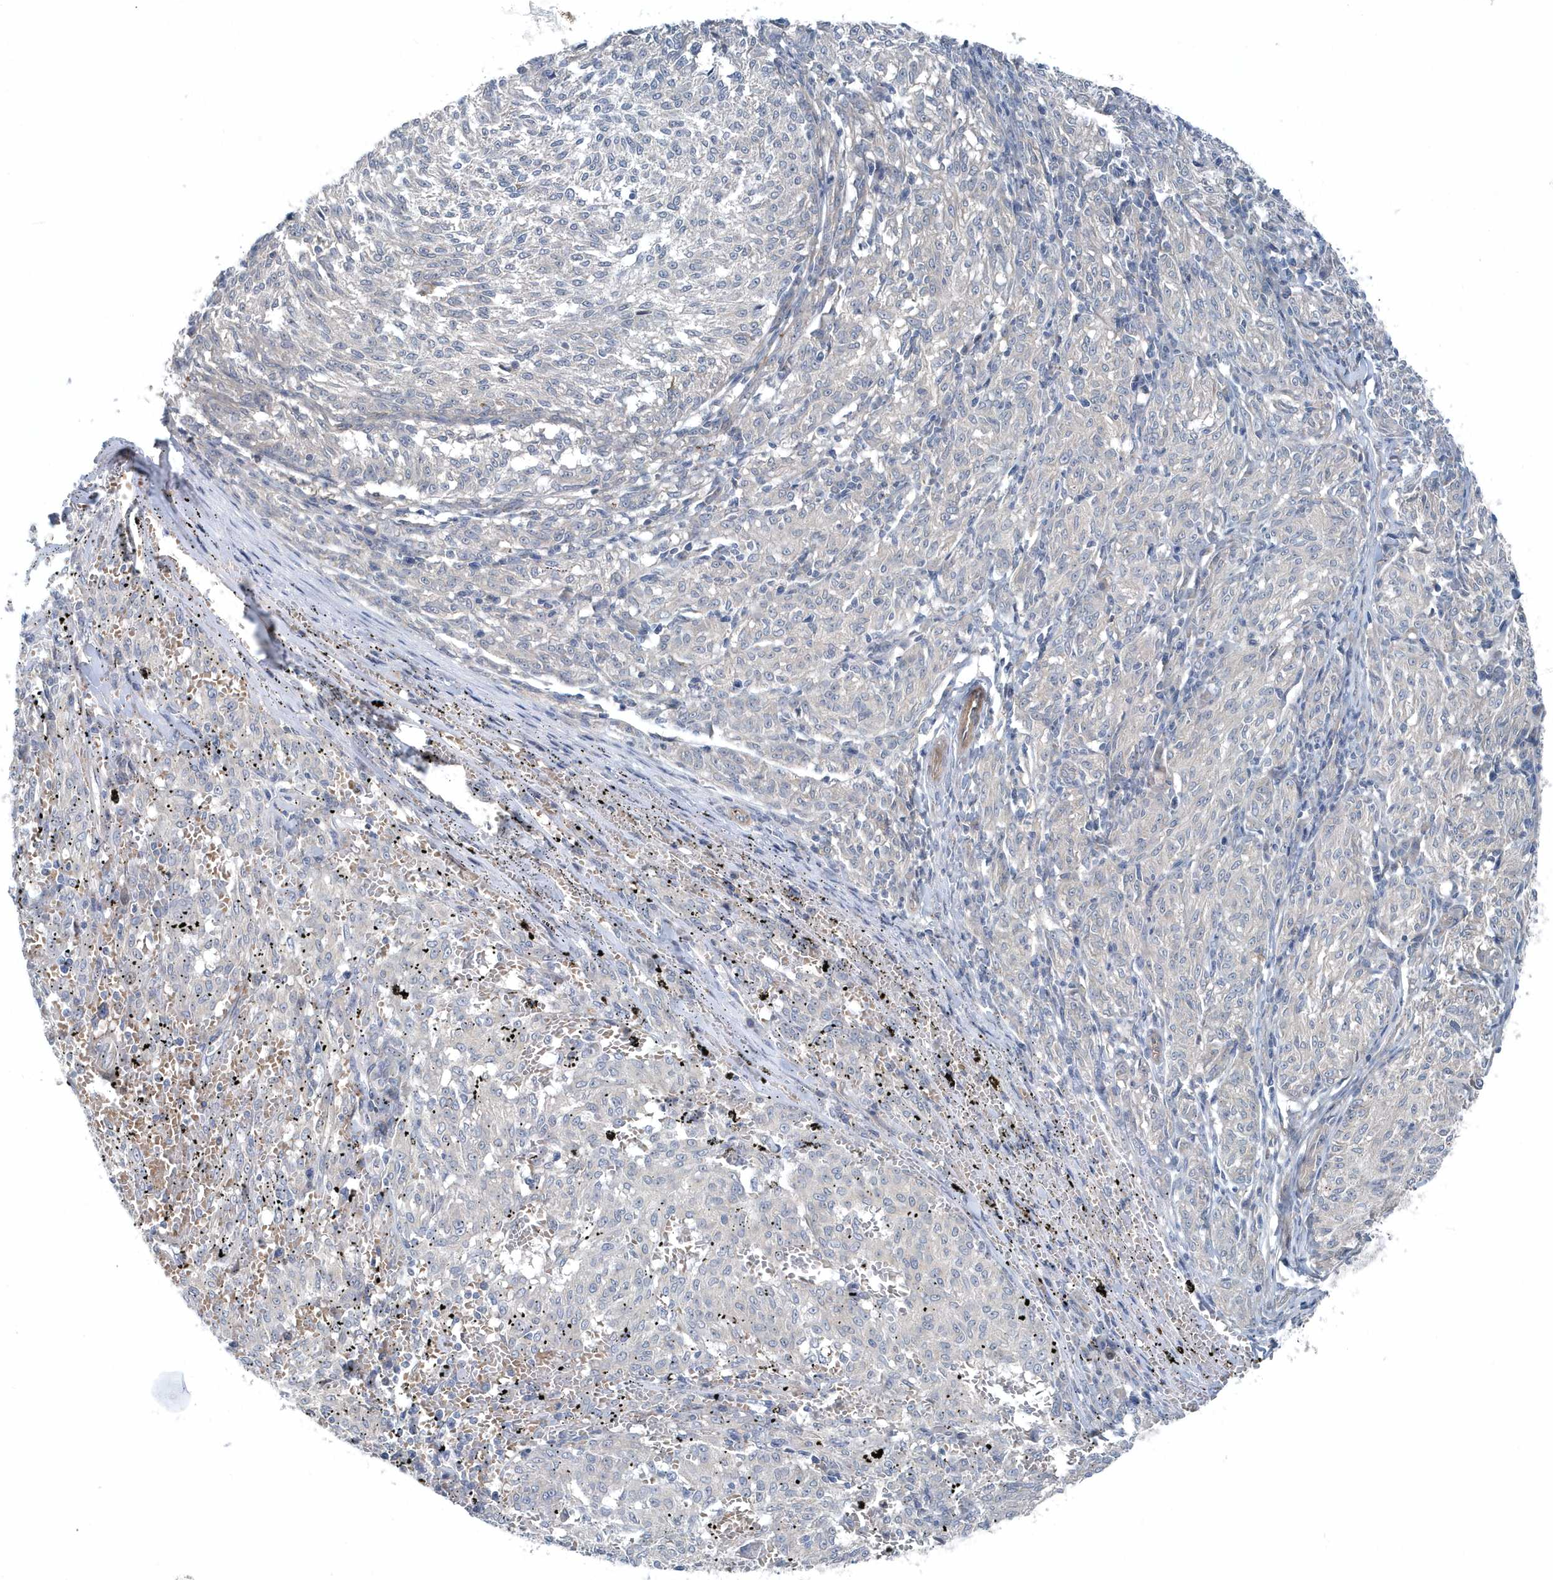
{"staining": {"intensity": "negative", "quantity": "none", "location": "none"}, "tissue": "melanoma", "cell_type": "Tumor cells", "image_type": "cancer", "snomed": [{"axis": "morphology", "description": "Malignant melanoma, NOS"}, {"axis": "topography", "description": "Skin"}], "caption": "This is an immunohistochemistry (IHC) micrograph of malignant melanoma. There is no expression in tumor cells.", "gene": "MCC", "patient": {"sex": "female", "age": 72}}